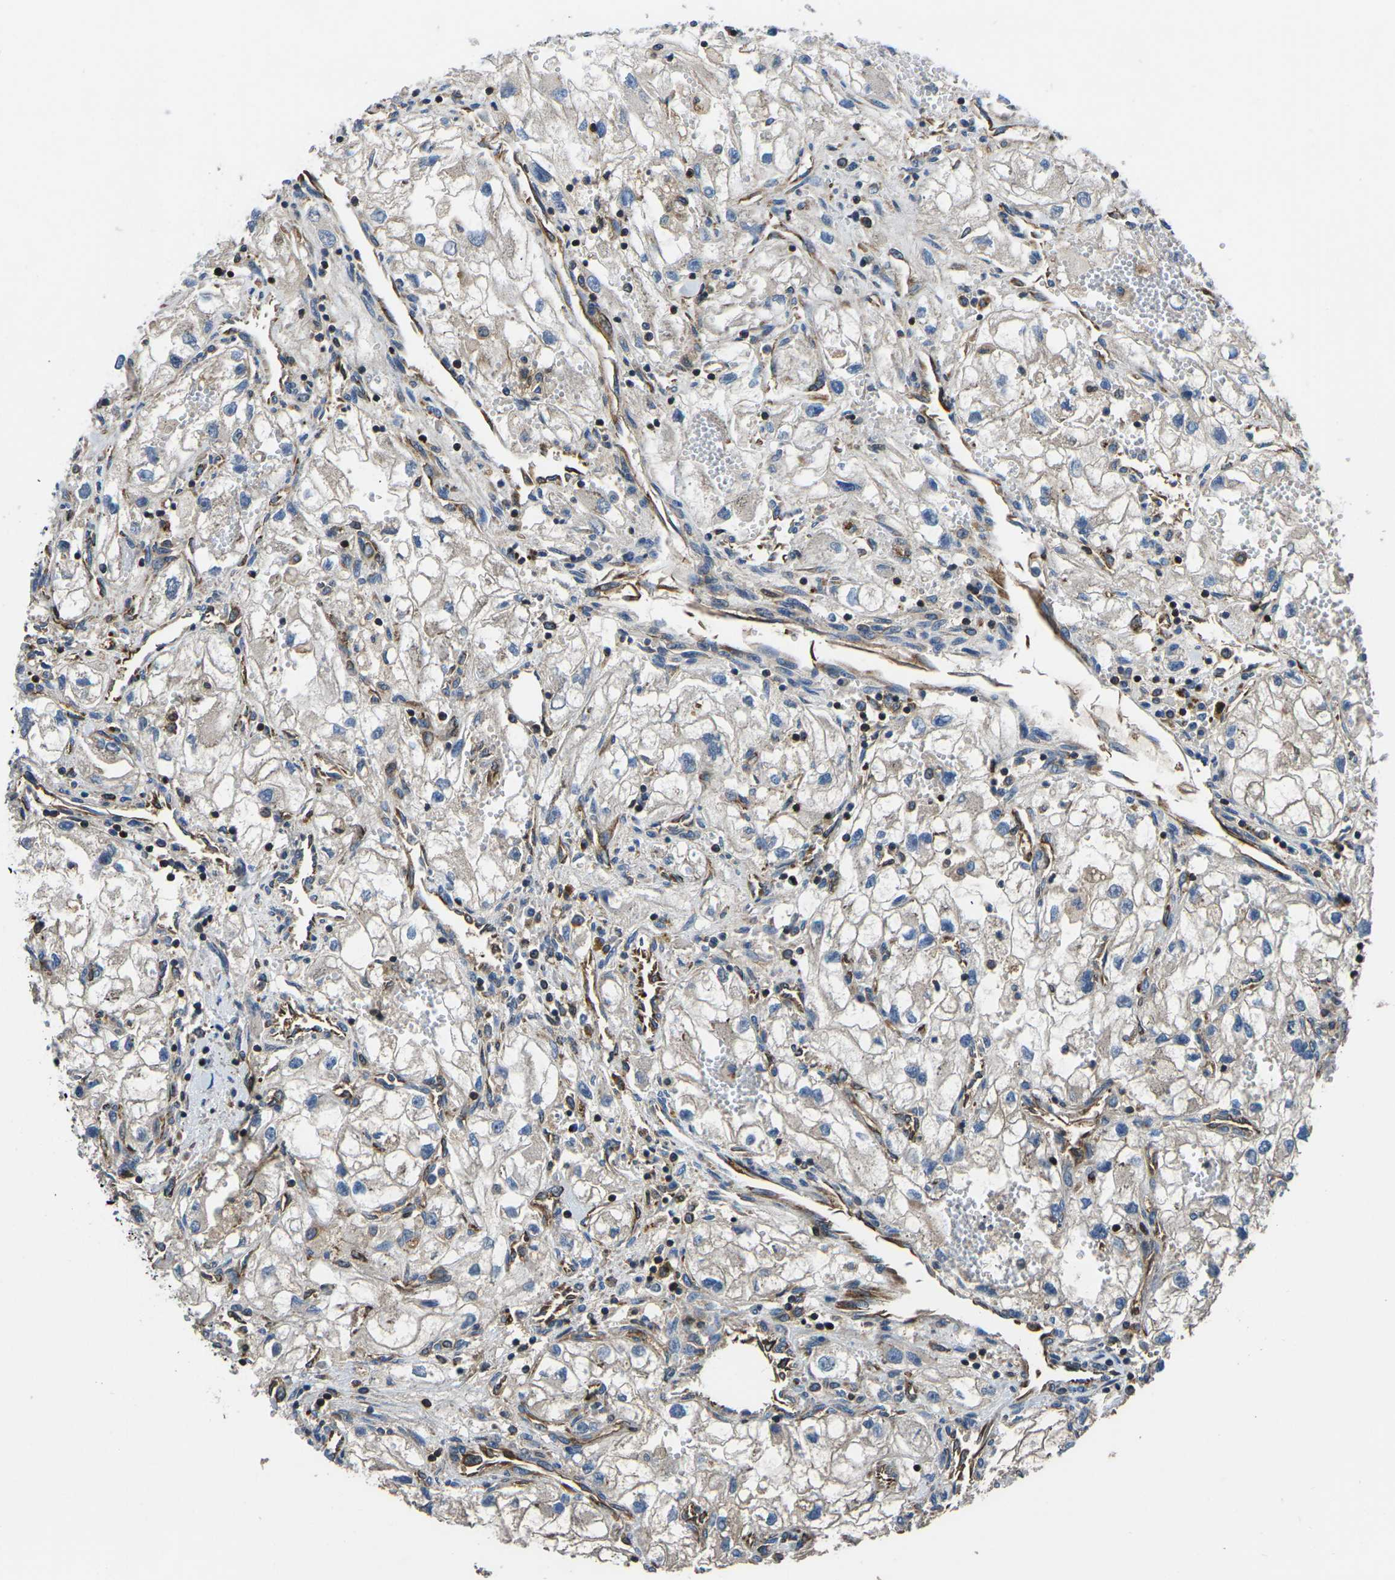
{"staining": {"intensity": "negative", "quantity": "none", "location": "none"}, "tissue": "renal cancer", "cell_type": "Tumor cells", "image_type": "cancer", "snomed": [{"axis": "morphology", "description": "Adenocarcinoma, NOS"}, {"axis": "topography", "description": "Kidney"}], "caption": "The histopathology image exhibits no significant staining in tumor cells of adenocarcinoma (renal).", "gene": "KCNJ15", "patient": {"sex": "female", "age": 70}}